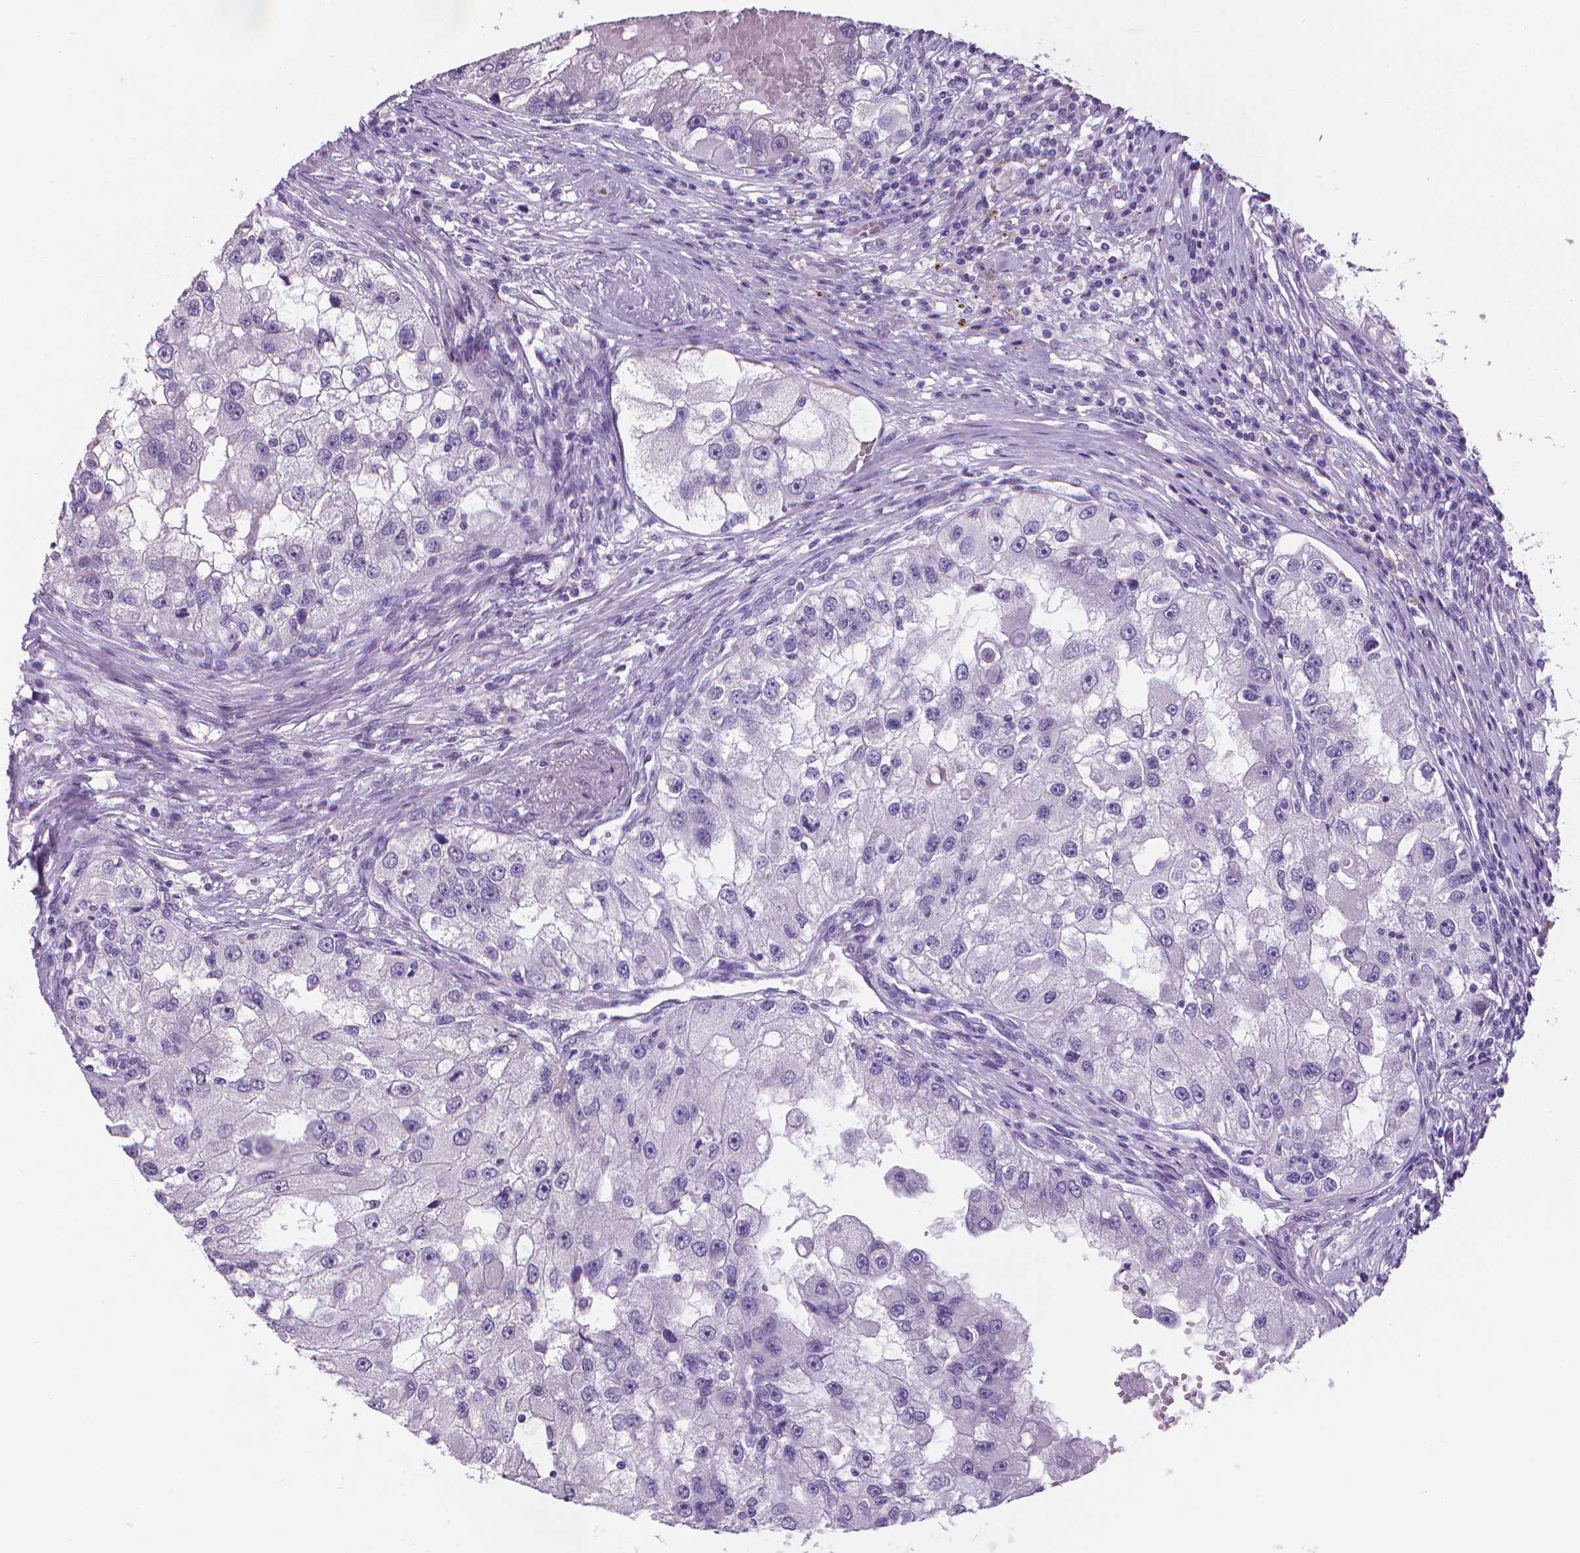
{"staining": {"intensity": "negative", "quantity": "none", "location": "none"}, "tissue": "renal cancer", "cell_type": "Tumor cells", "image_type": "cancer", "snomed": [{"axis": "morphology", "description": "Adenocarcinoma, NOS"}, {"axis": "topography", "description": "Kidney"}], "caption": "Adenocarcinoma (renal) stained for a protein using IHC reveals no expression tumor cells.", "gene": "XPNPEP2", "patient": {"sex": "male", "age": 63}}